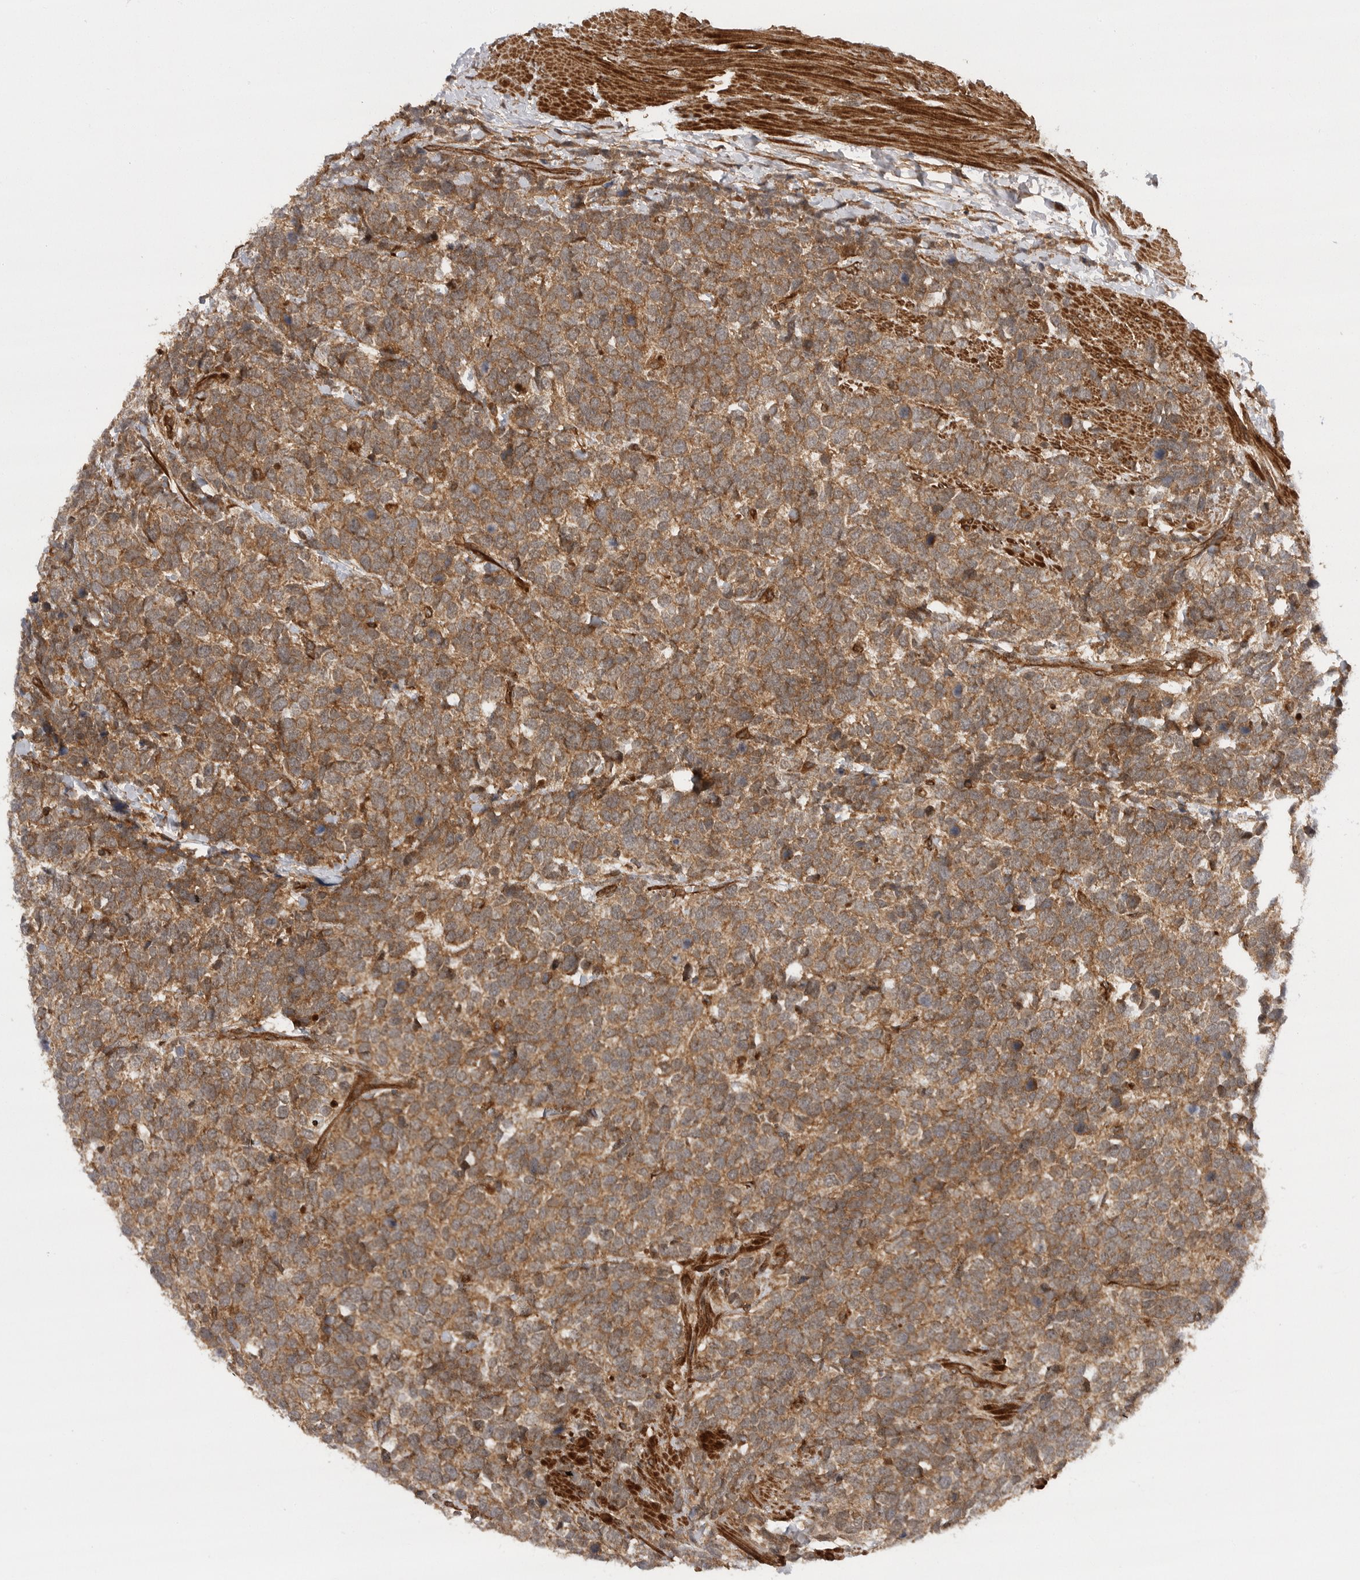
{"staining": {"intensity": "moderate", "quantity": ">75%", "location": "cytoplasmic/membranous"}, "tissue": "urothelial cancer", "cell_type": "Tumor cells", "image_type": "cancer", "snomed": [{"axis": "morphology", "description": "Urothelial carcinoma, High grade"}, {"axis": "topography", "description": "Urinary bladder"}], "caption": "An IHC image of neoplastic tissue is shown. Protein staining in brown labels moderate cytoplasmic/membranous positivity in urothelial cancer within tumor cells.", "gene": "PRDX4", "patient": {"sex": "female", "age": 82}}